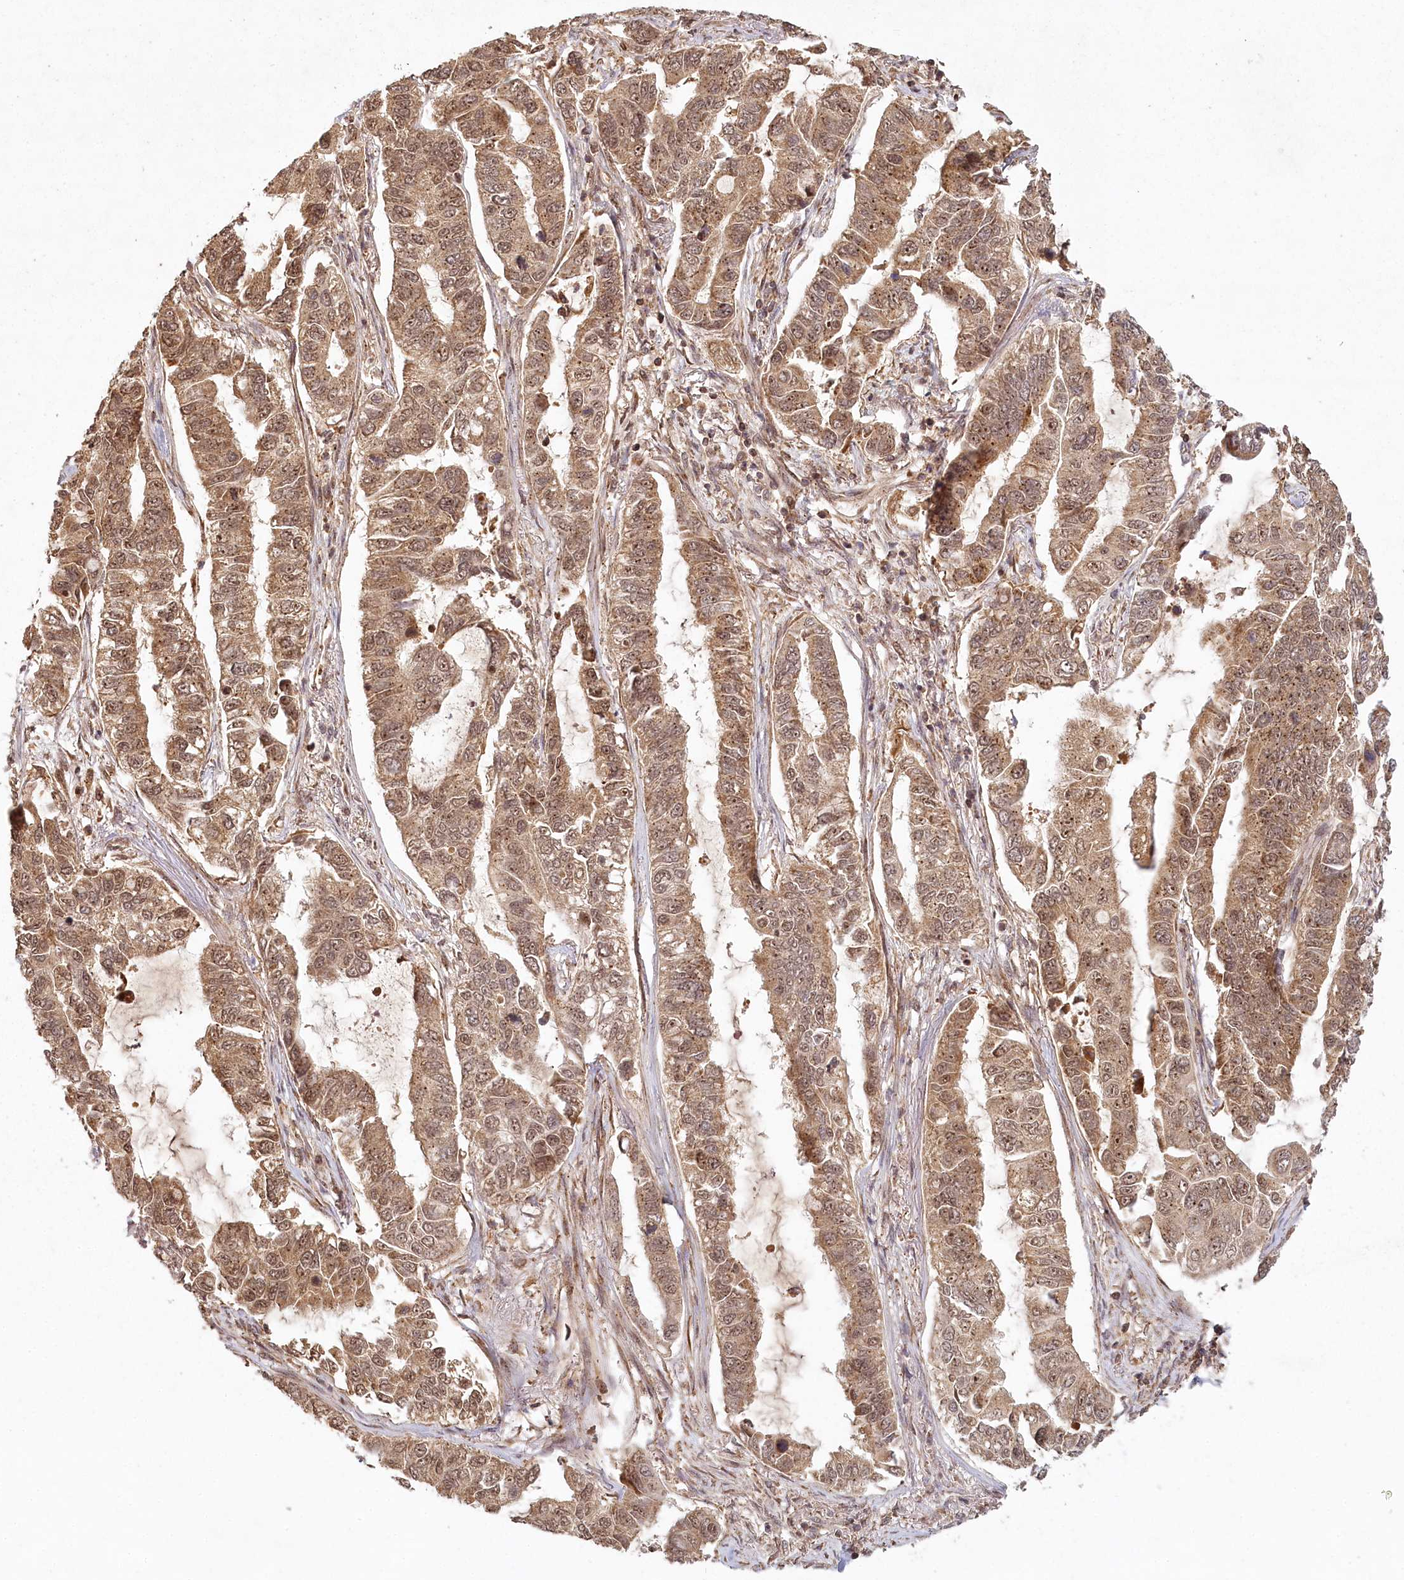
{"staining": {"intensity": "weak", "quantity": ">75%", "location": "cytoplasmic/membranous,nuclear"}, "tissue": "lung cancer", "cell_type": "Tumor cells", "image_type": "cancer", "snomed": [{"axis": "morphology", "description": "Adenocarcinoma, NOS"}, {"axis": "topography", "description": "Lung"}], "caption": "Protein analysis of adenocarcinoma (lung) tissue exhibits weak cytoplasmic/membranous and nuclear positivity in about >75% of tumor cells. The staining was performed using DAB to visualize the protein expression in brown, while the nuclei were stained in blue with hematoxylin (Magnification: 20x).", "gene": "MICU1", "patient": {"sex": "male", "age": 64}}